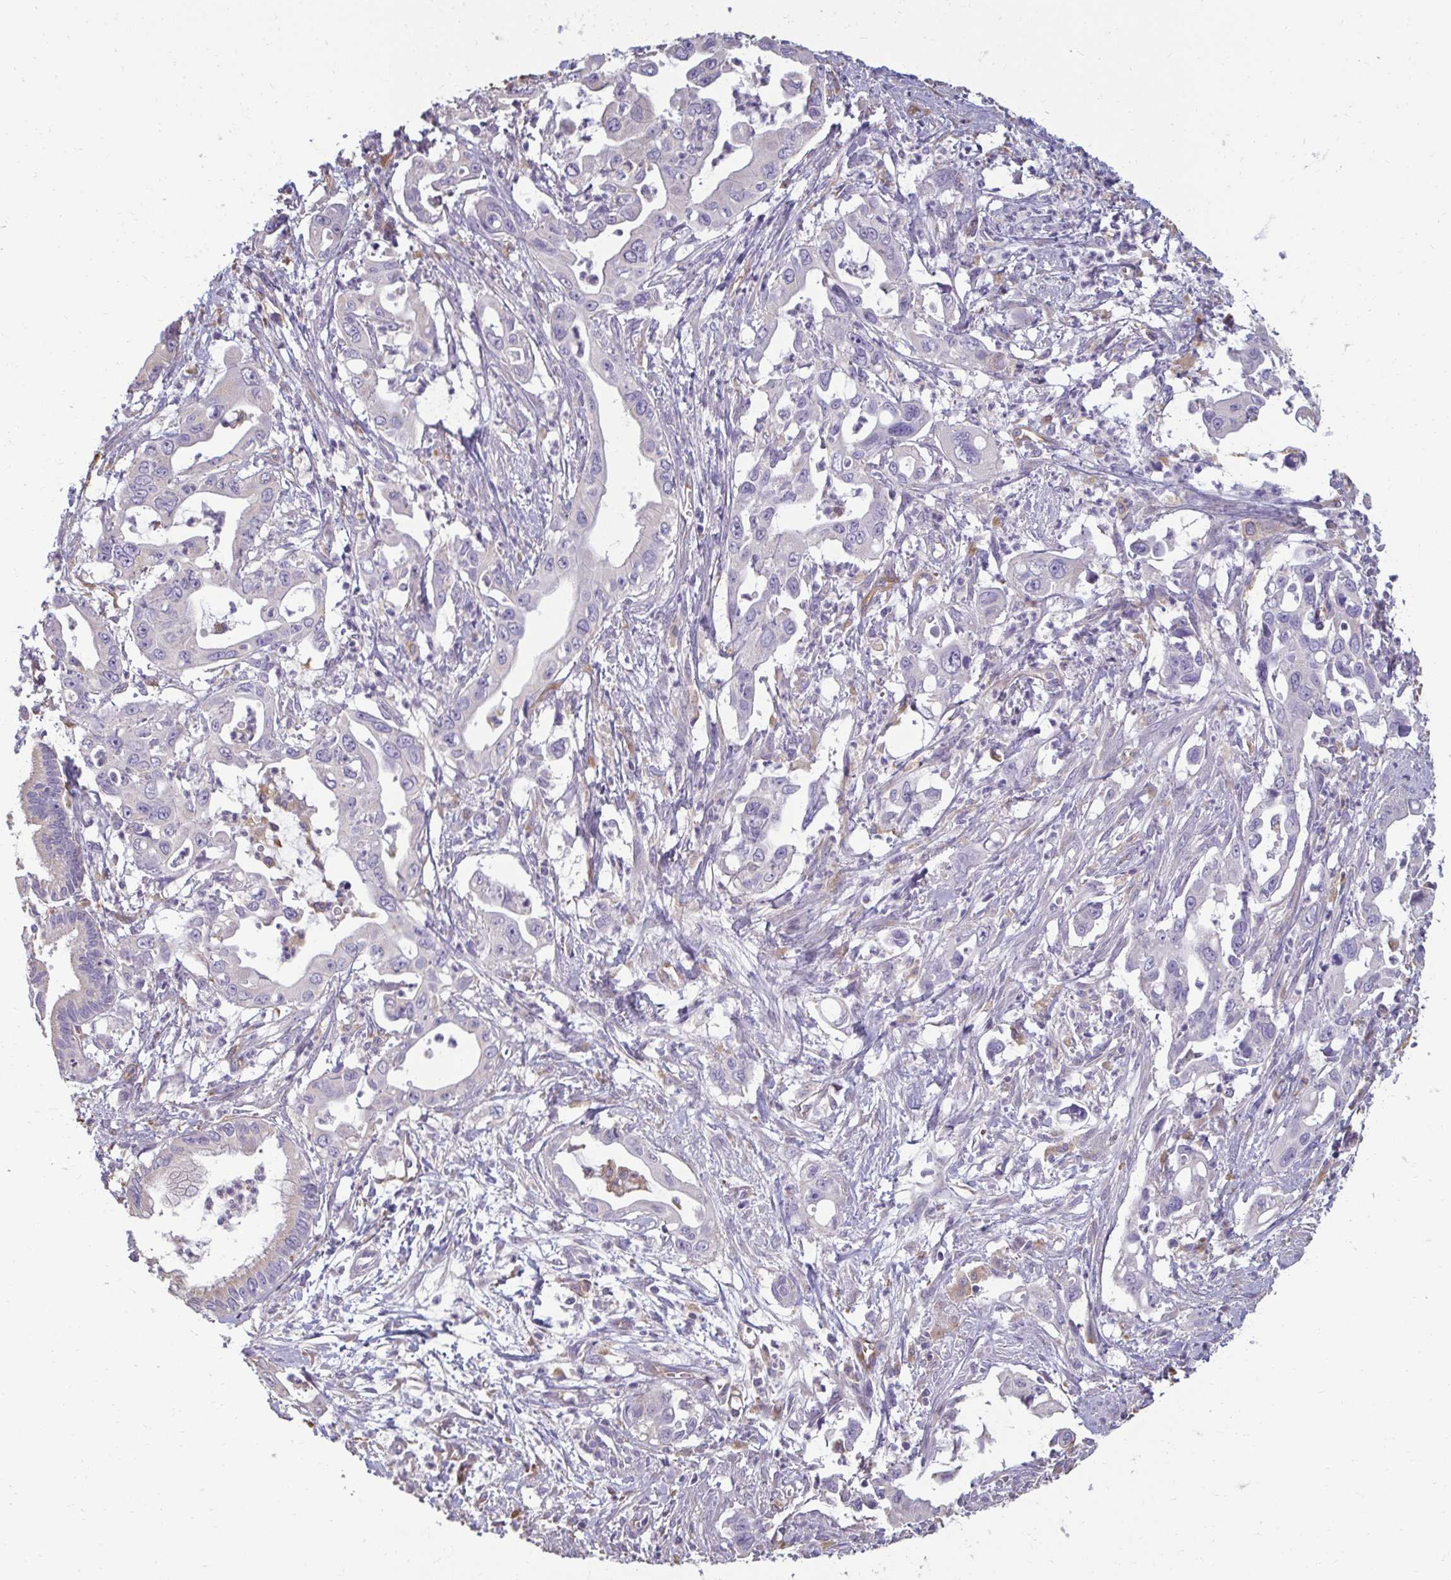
{"staining": {"intensity": "negative", "quantity": "none", "location": "none"}, "tissue": "pancreatic cancer", "cell_type": "Tumor cells", "image_type": "cancer", "snomed": [{"axis": "morphology", "description": "Adenocarcinoma, NOS"}, {"axis": "topography", "description": "Pancreas"}], "caption": "Tumor cells show no significant protein expression in pancreatic cancer.", "gene": "PDE2A", "patient": {"sex": "male", "age": 61}}